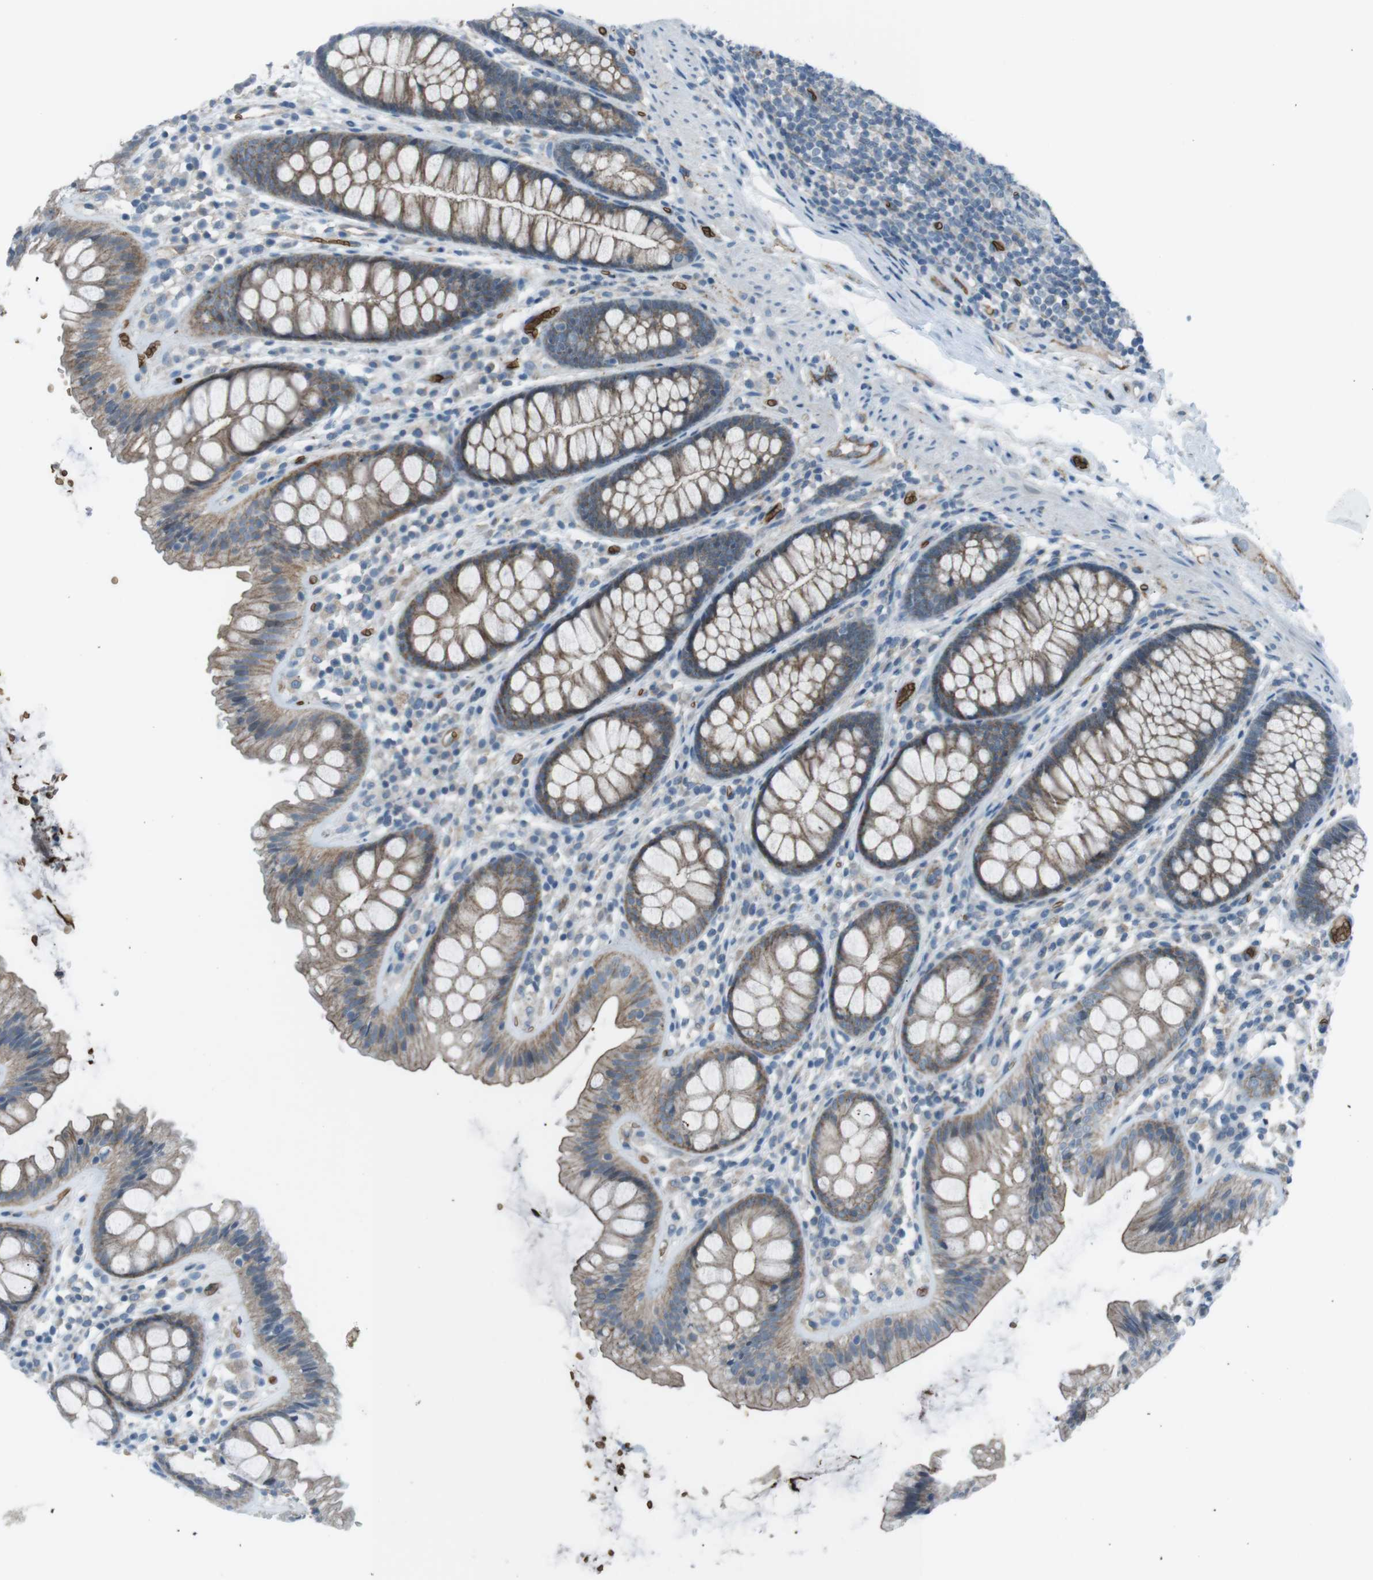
{"staining": {"intensity": "negative", "quantity": "none", "location": "none"}, "tissue": "colon", "cell_type": "Endothelial cells", "image_type": "normal", "snomed": [{"axis": "morphology", "description": "Normal tissue, NOS"}, {"axis": "topography", "description": "Colon"}], "caption": "A high-resolution photomicrograph shows IHC staining of unremarkable colon, which reveals no significant staining in endothelial cells. (DAB (3,3'-diaminobenzidine) IHC visualized using brightfield microscopy, high magnification).", "gene": "SPTA1", "patient": {"sex": "female", "age": 56}}